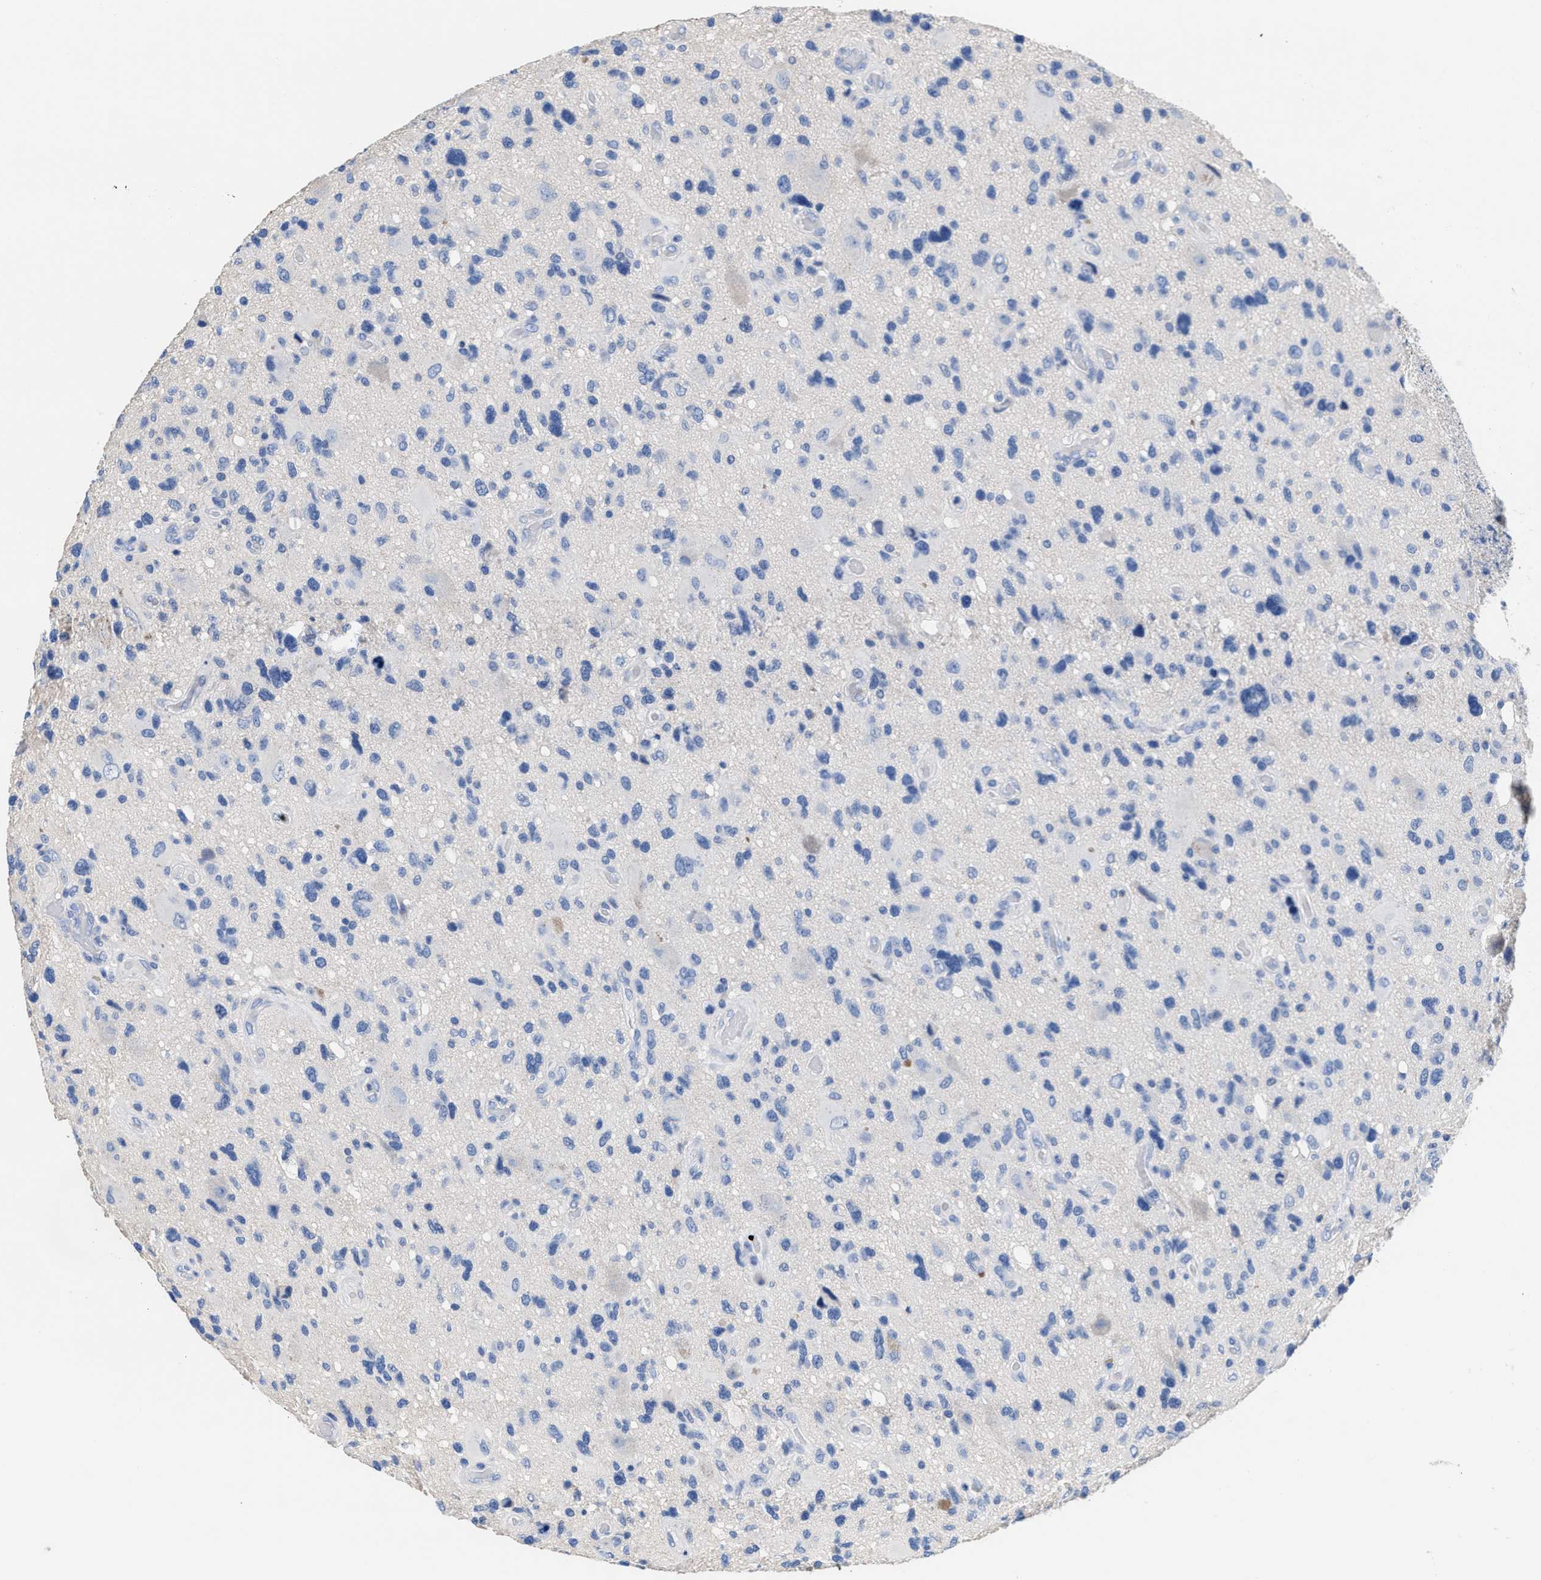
{"staining": {"intensity": "negative", "quantity": "none", "location": "none"}, "tissue": "glioma", "cell_type": "Tumor cells", "image_type": "cancer", "snomed": [{"axis": "morphology", "description": "Glioma, malignant, High grade"}, {"axis": "topography", "description": "Brain"}], "caption": "Glioma stained for a protein using immunohistochemistry demonstrates no positivity tumor cells.", "gene": "SLFN13", "patient": {"sex": "male", "age": 33}}